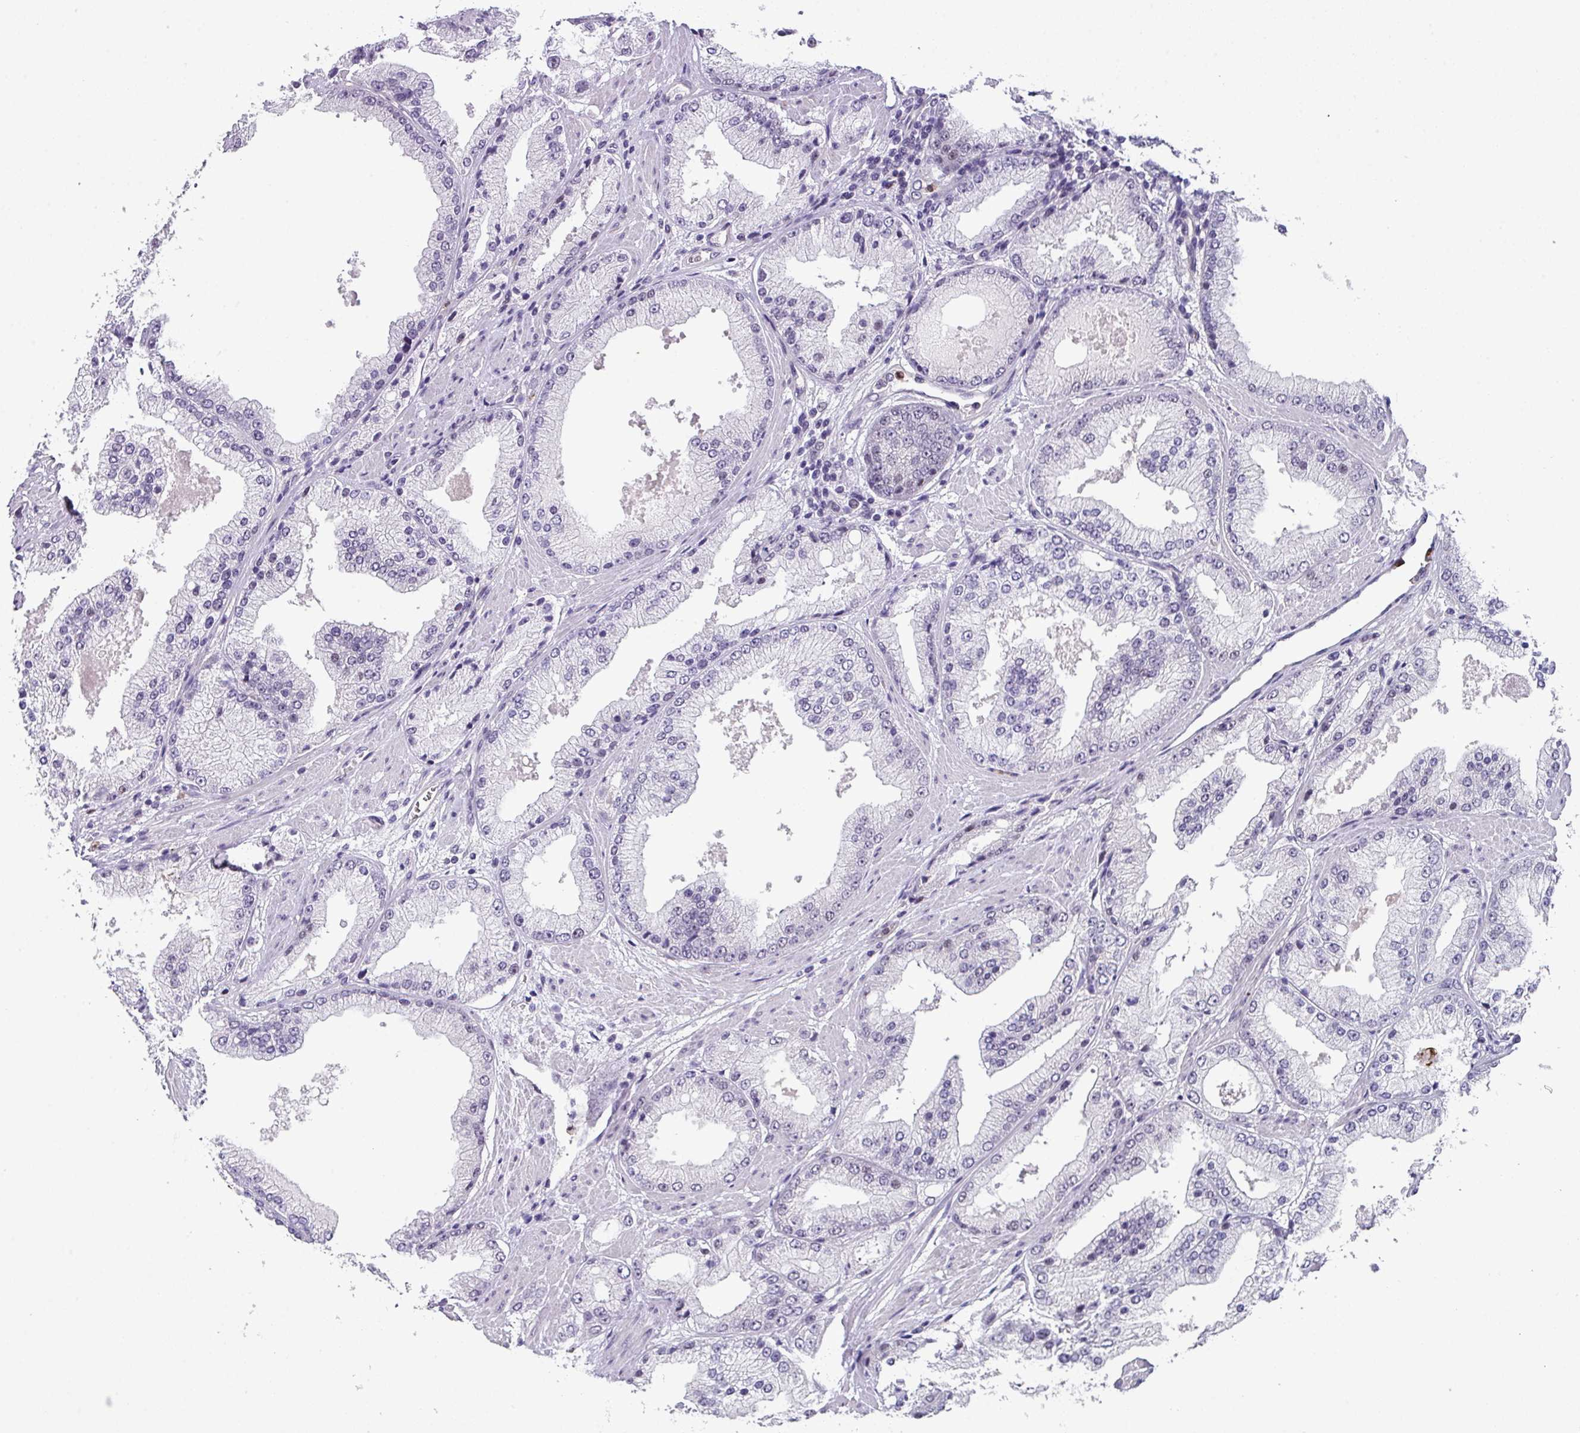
{"staining": {"intensity": "negative", "quantity": "none", "location": "none"}, "tissue": "prostate cancer", "cell_type": "Tumor cells", "image_type": "cancer", "snomed": [{"axis": "morphology", "description": "Adenocarcinoma, Low grade"}, {"axis": "topography", "description": "Prostate"}], "caption": "Immunohistochemistry photomicrograph of neoplastic tissue: adenocarcinoma (low-grade) (prostate) stained with DAB demonstrates no significant protein positivity in tumor cells. The staining was performed using DAB (3,3'-diaminobenzidine) to visualize the protein expression in brown, while the nuclei were stained in blue with hematoxylin (Magnification: 20x).", "gene": "ZFP3", "patient": {"sex": "male", "age": 67}}